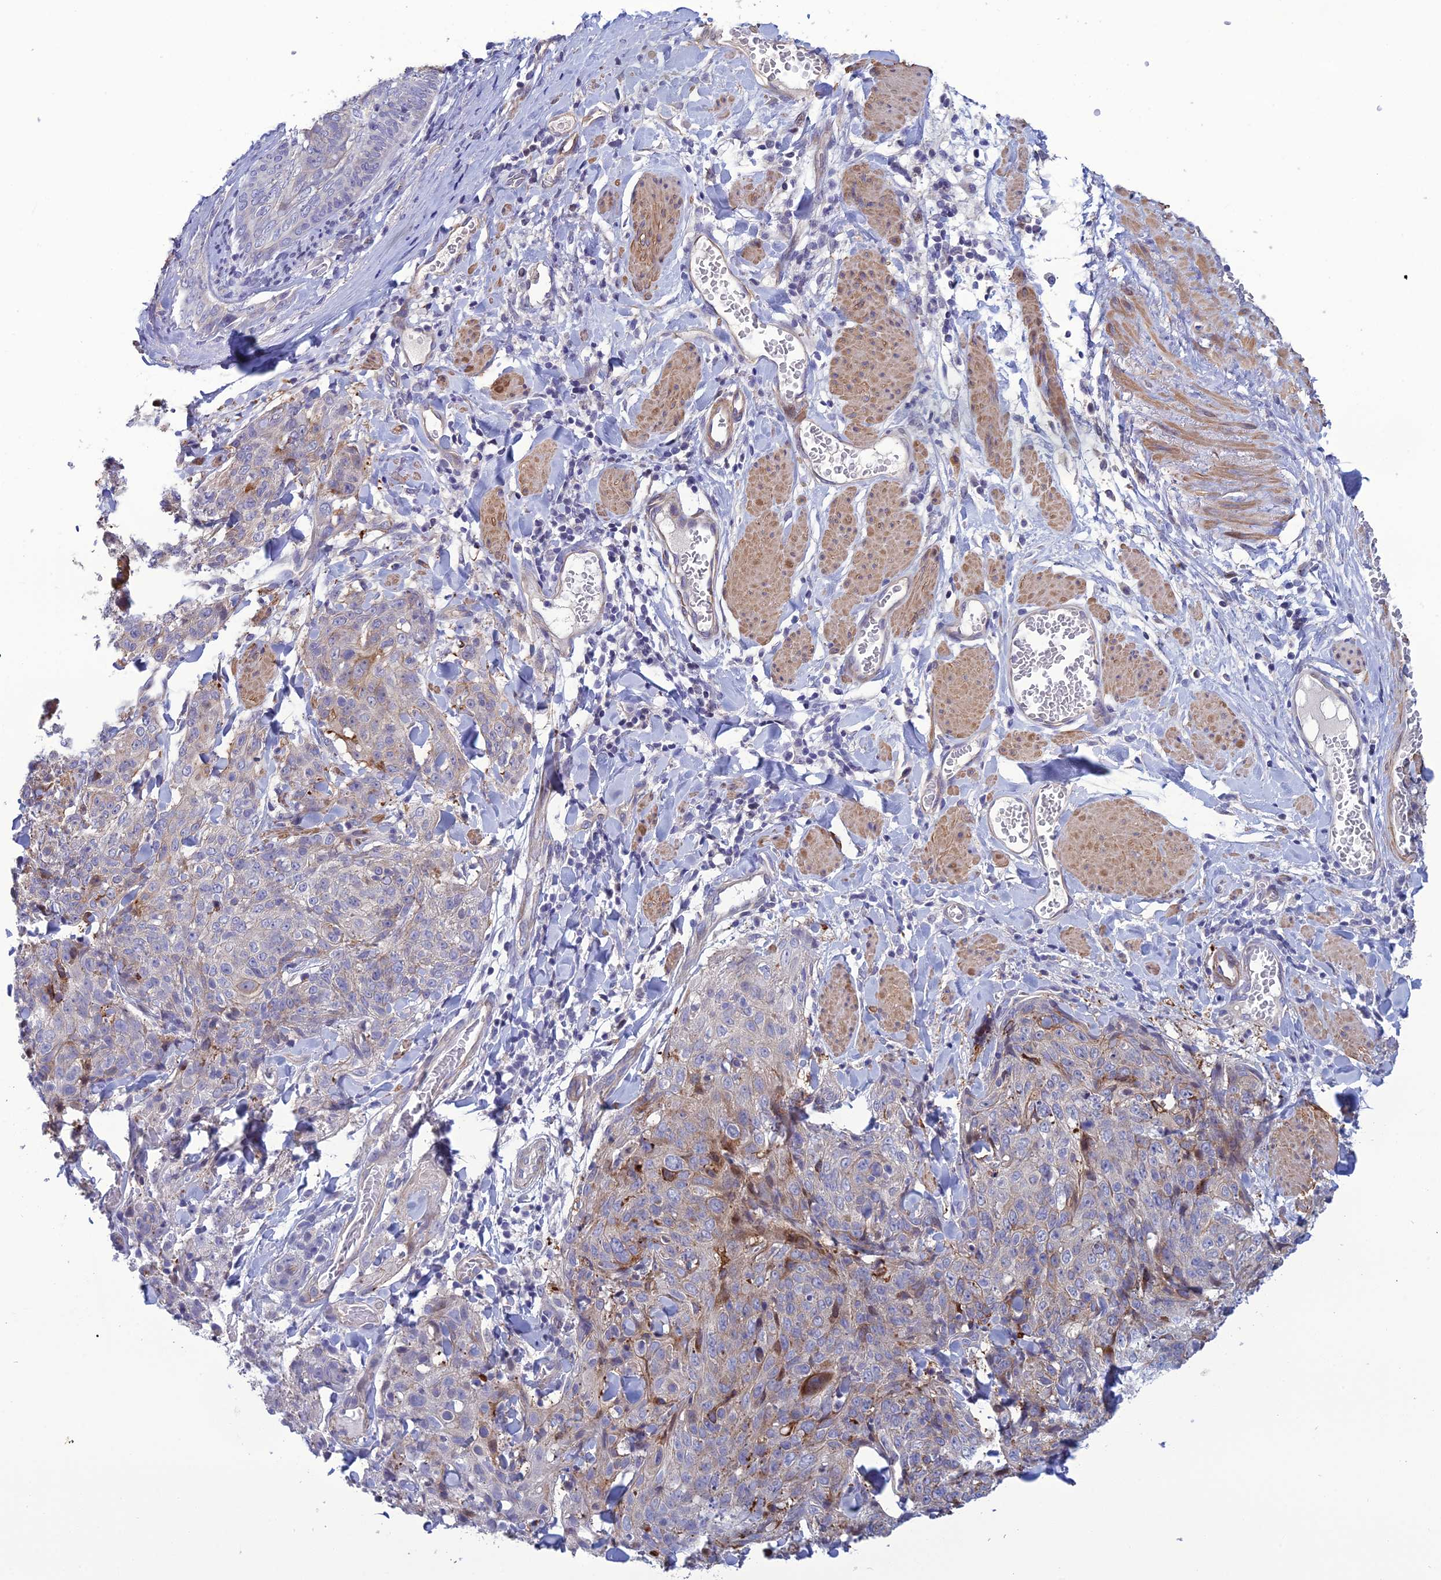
{"staining": {"intensity": "moderate", "quantity": "<25%", "location": "cytoplasmic/membranous"}, "tissue": "skin cancer", "cell_type": "Tumor cells", "image_type": "cancer", "snomed": [{"axis": "morphology", "description": "Squamous cell carcinoma, NOS"}, {"axis": "topography", "description": "Skin"}, {"axis": "topography", "description": "Vulva"}], "caption": "Tumor cells show moderate cytoplasmic/membranous positivity in about <25% of cells in skin squamous cell carcinoma.", "gene": "LZTS2", "patient": {"sex": "female", "age": 85}}